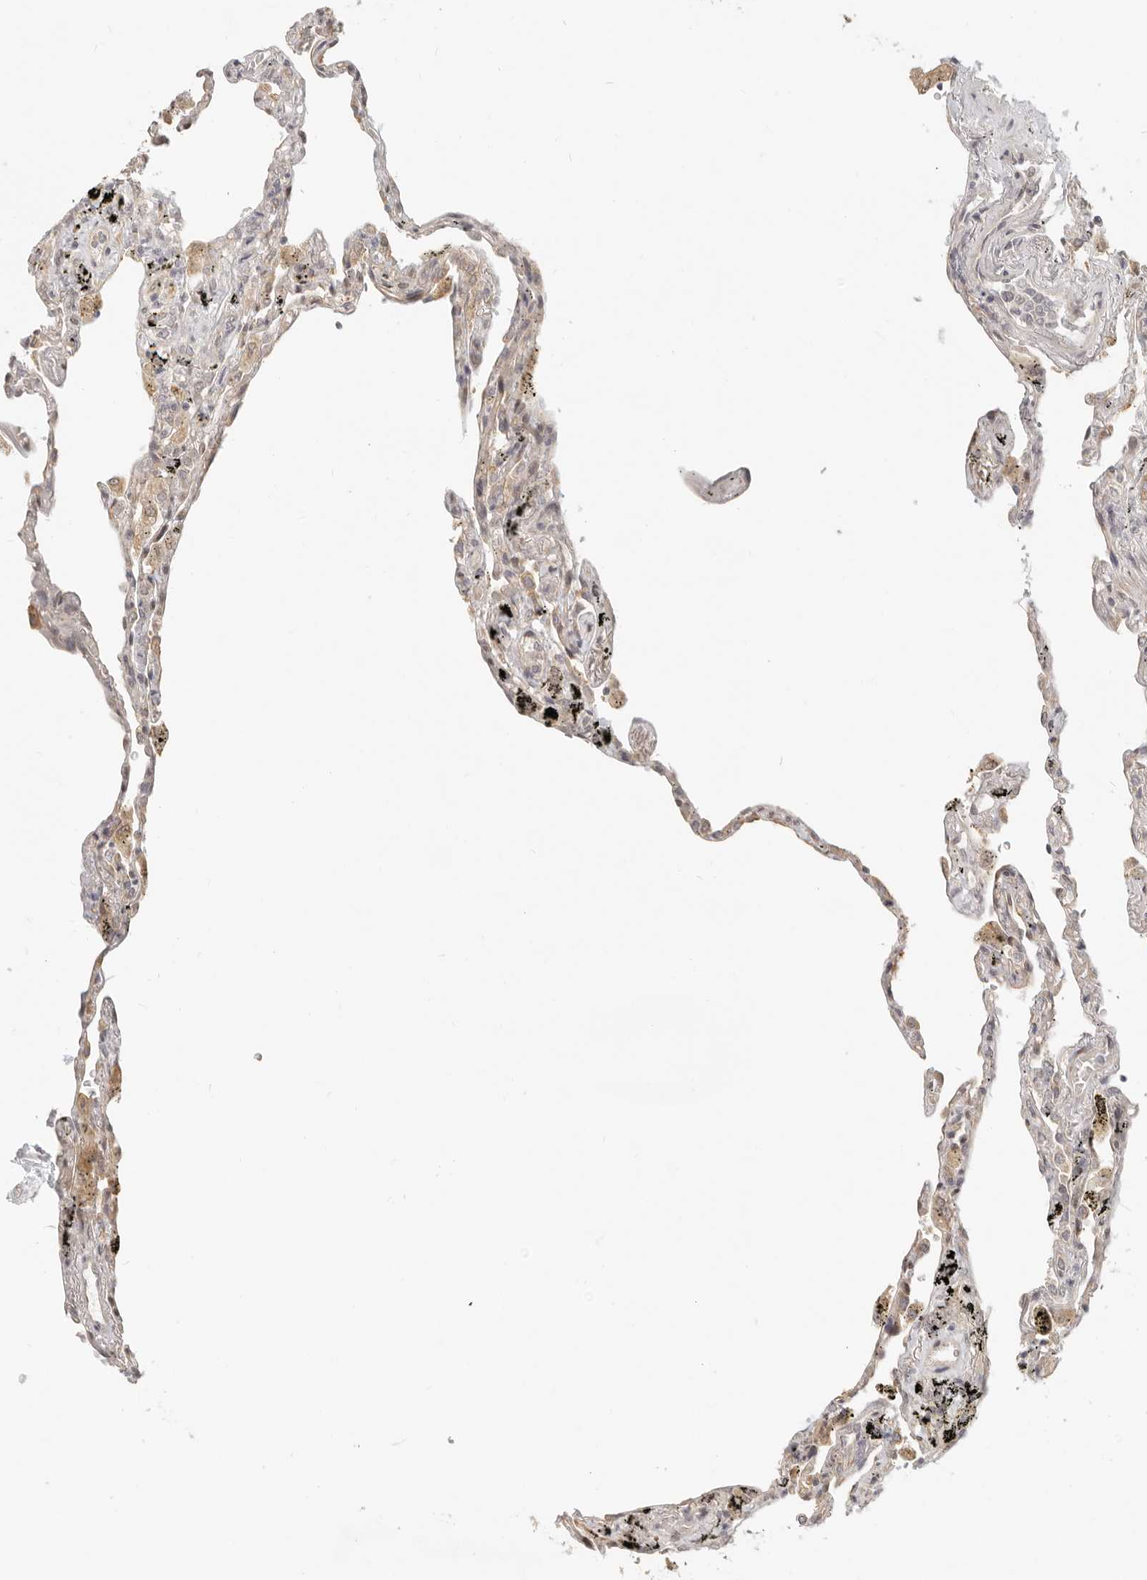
{"staining": {"intensity": "weak", "quantity": "<25%", "location": "cytoplasmic/membranous"}, "tissue": "lung", "cell_type": "Alveolar cells", "image_type": "normal", "snomed": [{"axis": "morphology", "description": "Normal tissue, NOS"}, {"axis": "topography", "description": "Lung"}], "caption": "High magnification brightfield microscopy of normal lung stained with DAB (3,3'-diaminobenzidine) (brown) and counterstained with hematoxylin (blue): alveolar cells show no significant positivity. (Immunohistochemistry, brightfield microscopy, high magnification).", "gene": "TUFT1", "patient": {"sex": "male", "age": 59}}